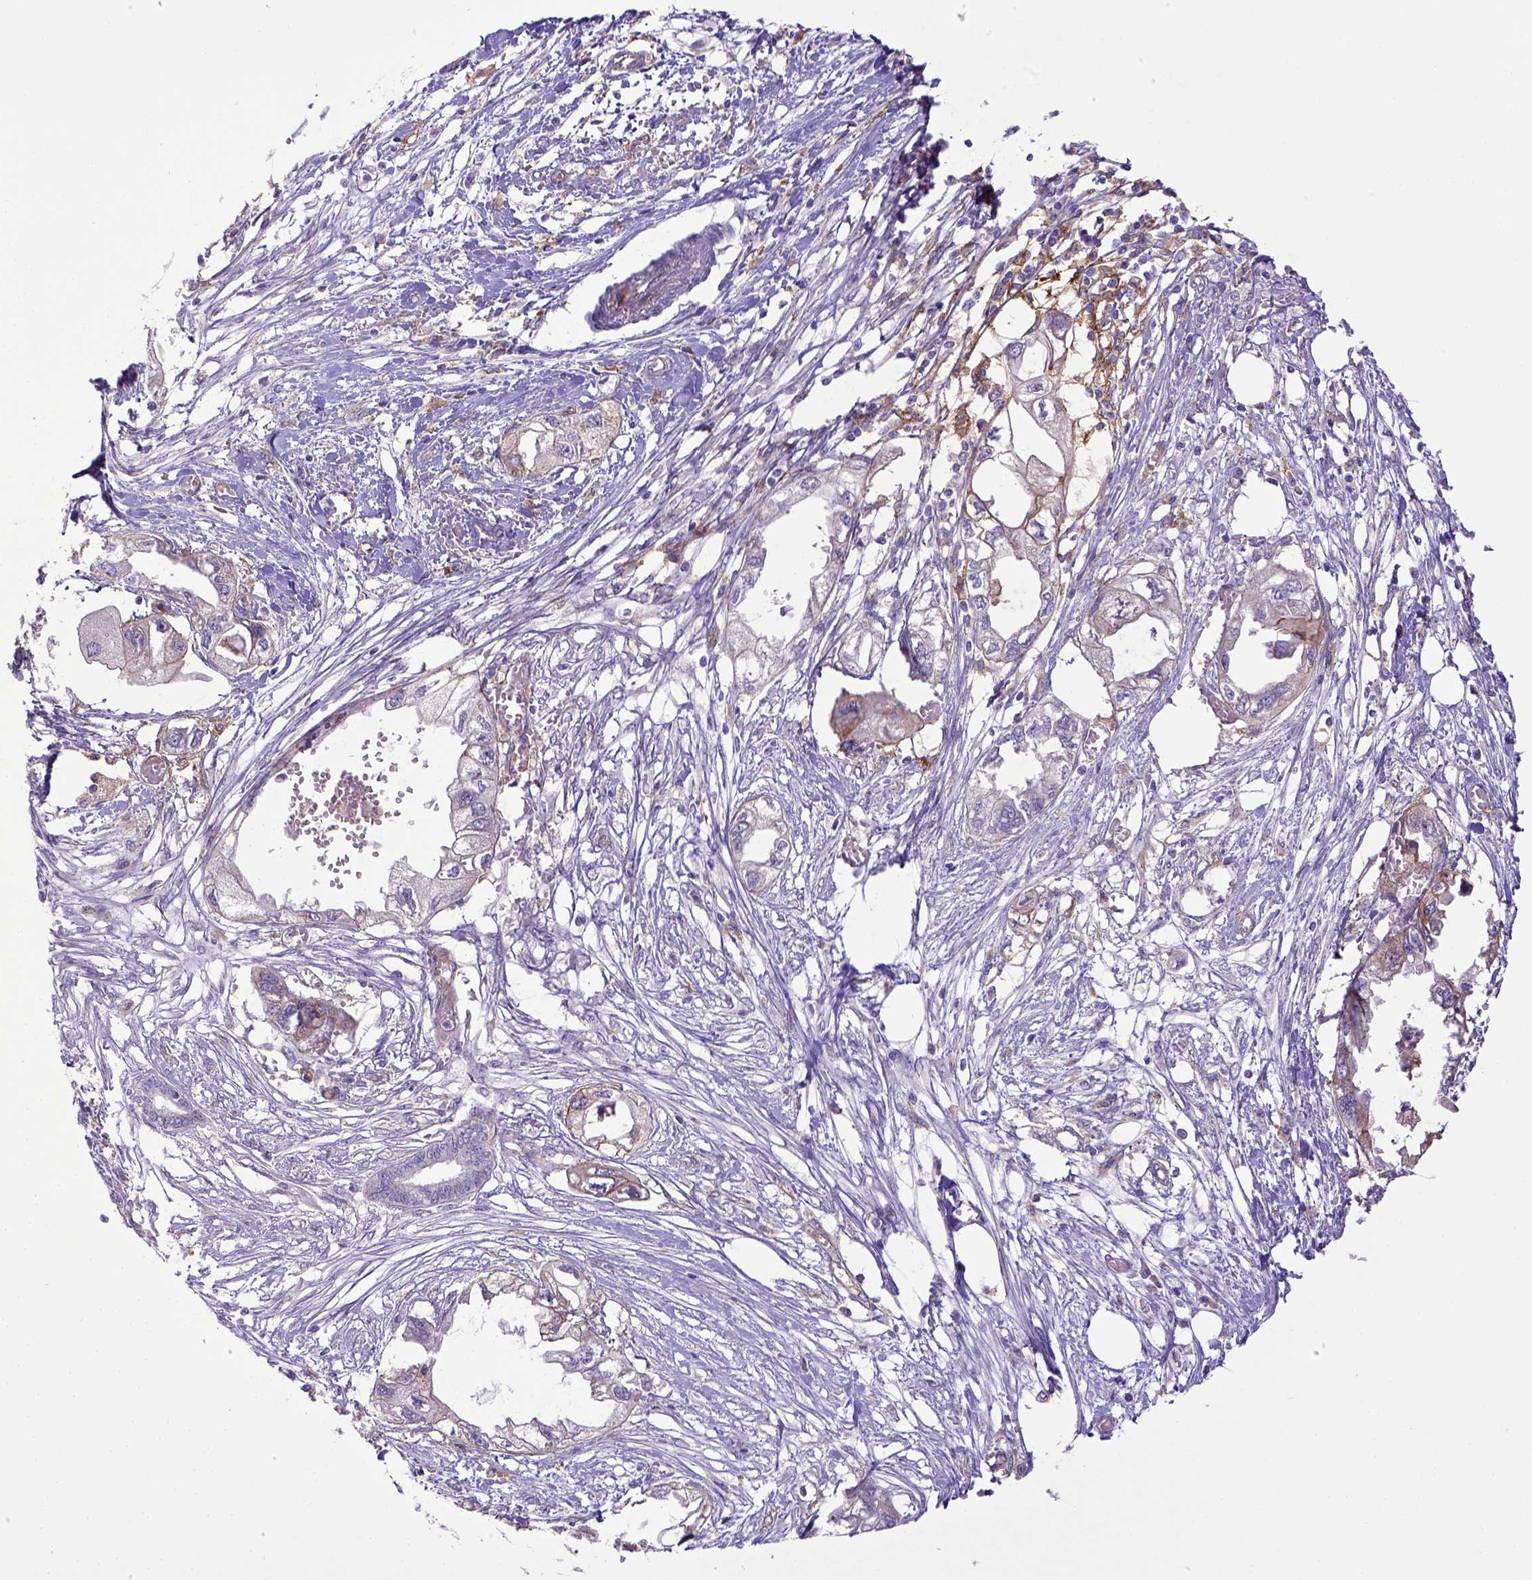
{"staining": {"intensity": "weak", "quantity": "<25%", "location": "cytoplasmic/membranous"}, "tissue": "endometrial cancer", "cell_type": "Tumor cells", "image_type": "cancer", "snomed": [{"axis": "morphology", "description": "Adenocarcinoma, NOS"}, {"axis": "morphology", "description": "Adenocarcinoma, metastatic, NOS"}, {"axis": "topography", "description": "Adipose tissue"}, {"axis": "topography", "description": "Endometrium"}], "caption": "IHC photomicrograph of neoplastic tissue: endometrial cancer (metastatic adenocarcinoma) stained with DAB (3,3'-diaminobenzidine) exhibits no significant protein expression in tumor cells.", "gene": "CD40", "patient": {"sex": "female", "age": 67}}